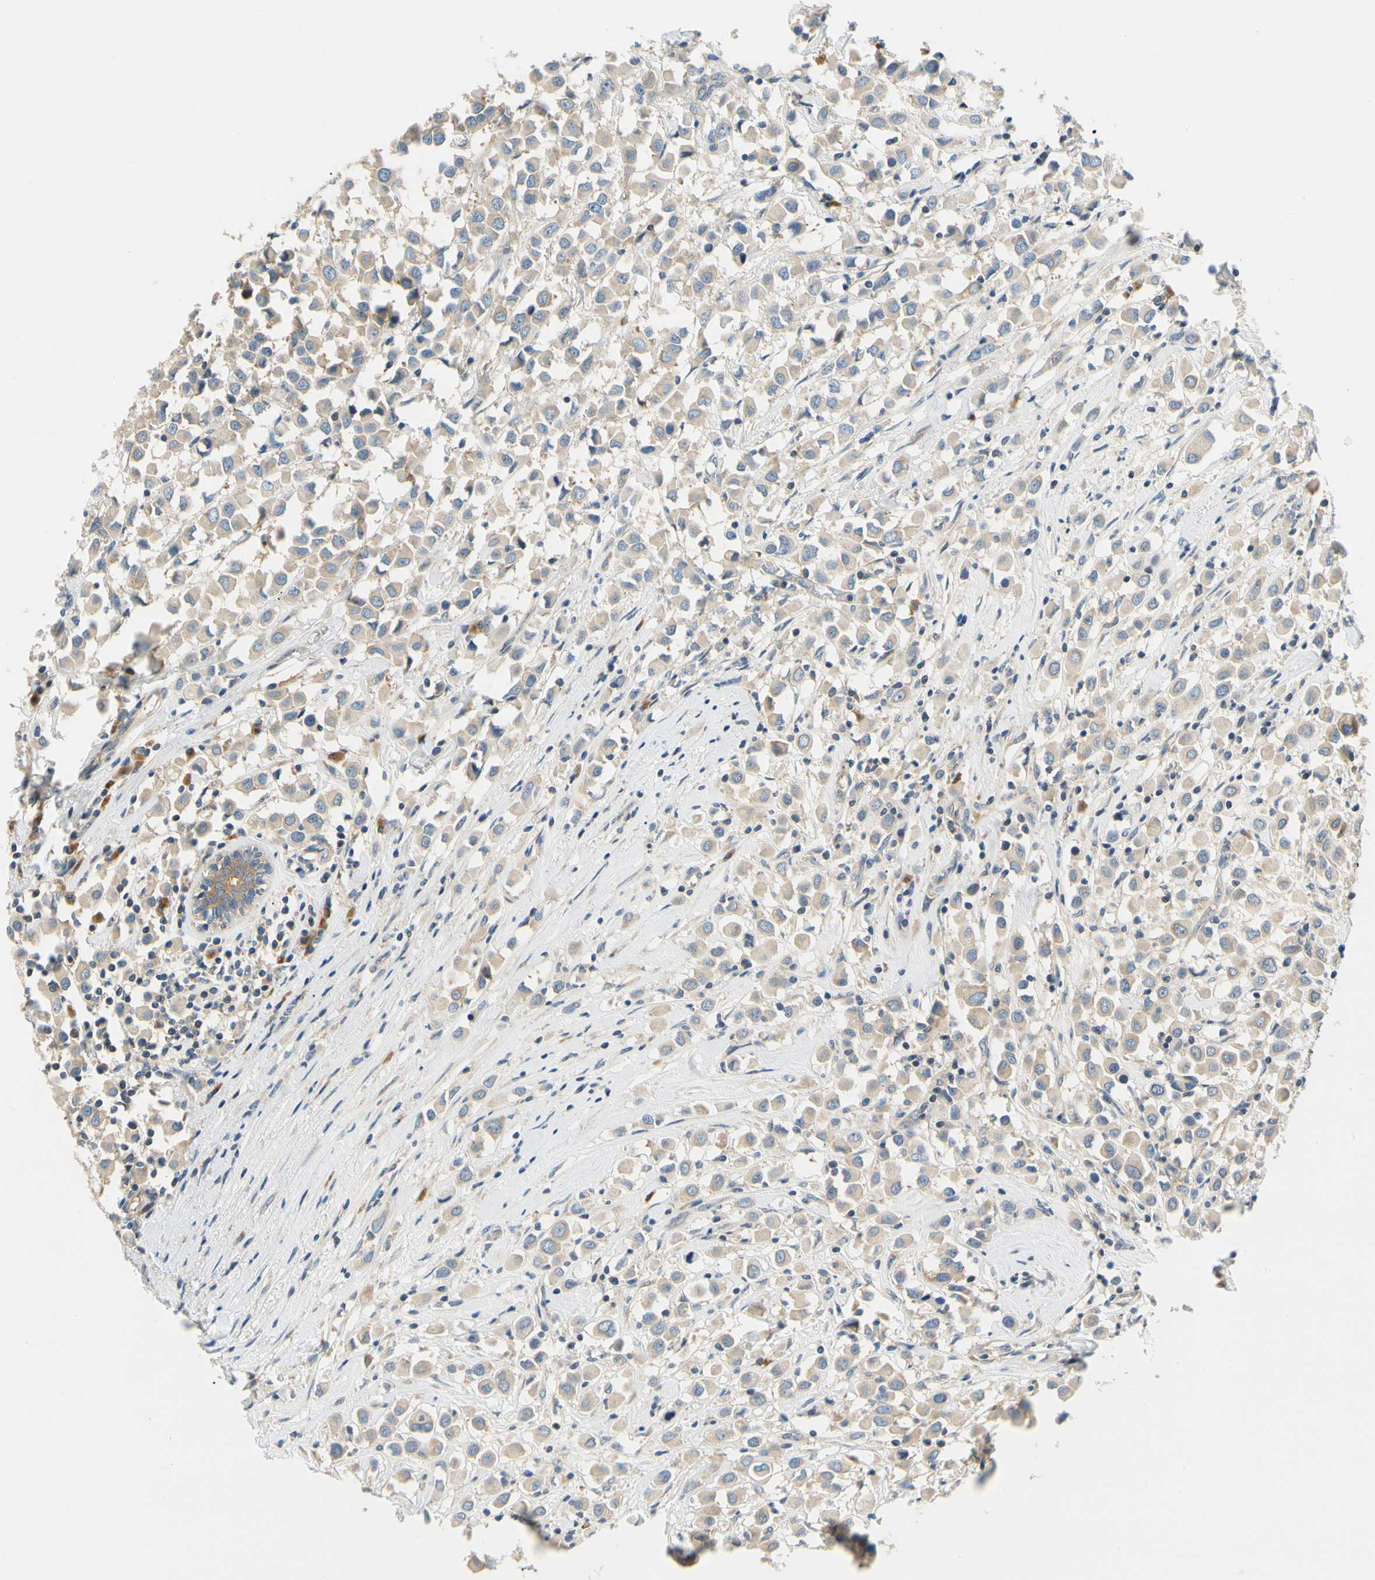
{"staining": {"intensity": "weak", "quantity": ">75%", "location": "cytoplasmic/membranous"}, "tissue": "breast cancer", "cell_type": "Tumor cells", "image_type": "cancer", "snomed": [{"axis": "morphology", "description": "Duct carcinoma"}, {"axis": "topography", "description": "Breast"}], "caption": "Breast invasive ductal carcinoma was stained to show a protein in brown. There is low levels of weak cytoplasmic/membranous staining in approximately >75% of tumor cells. The staining was performed using DAB (3,3'-diaminobenzidine), with brown indicating positive protein expression. Nuclei are stained blue with hematoxylin.", "gene": "LRRC47", "patient": {"sex": "female", "age": 61}}